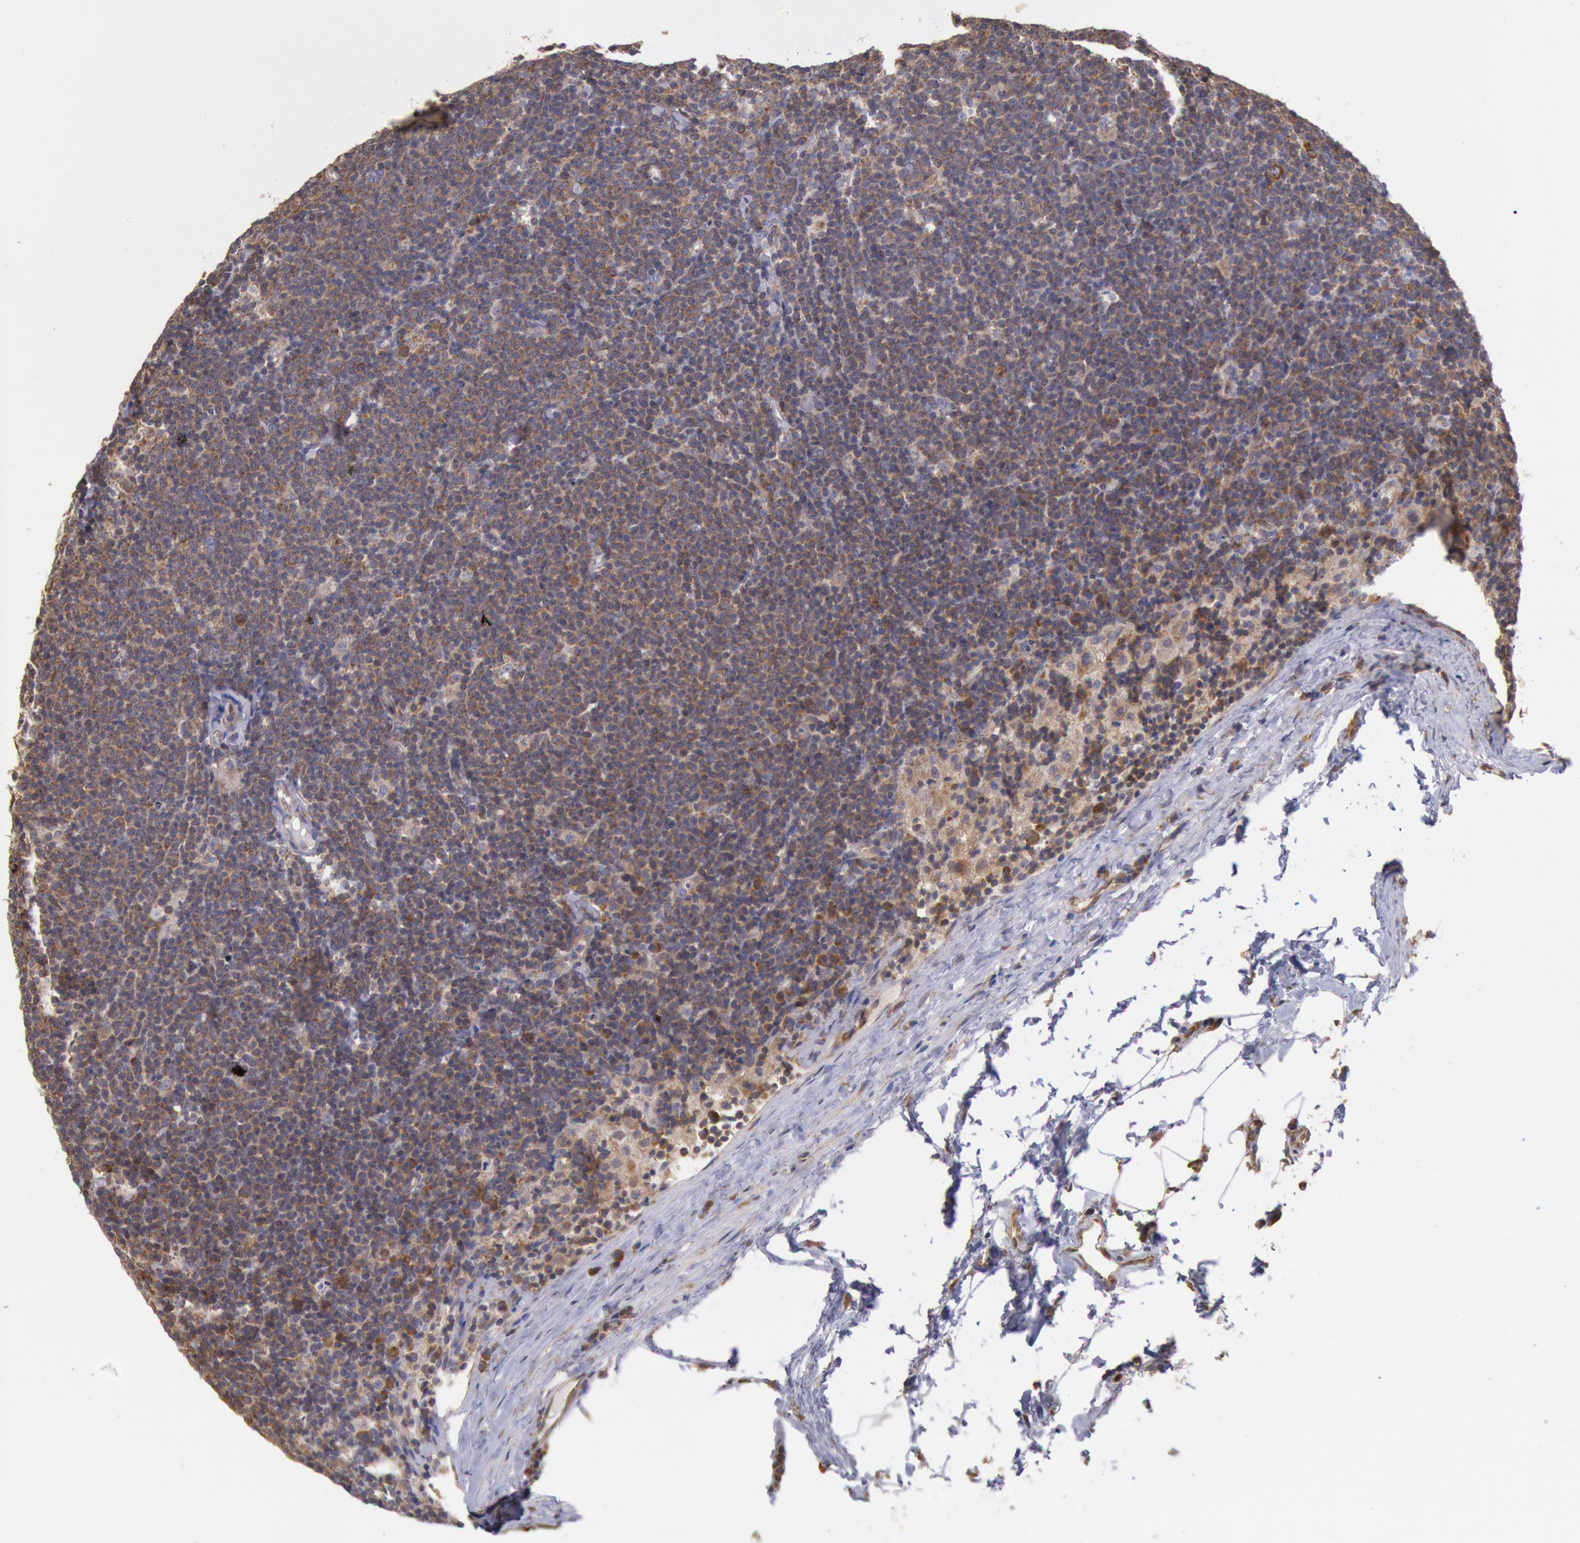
{"staining": {"intensity": "weak", "quantity": ">75%", "location": "cytoplasmic/membranous"}, "tissue": "lymphoma", "cell_type": "Tumor cells", "image_type": "cancer", "snomed": [{"axis": "morphology", "description": "Malignant lymphoma, non-Hodgkin's type, Low grade"}, {"axis": "topography", "description": "Lymph node"}], "caption": "DAB immunohistochemical staining of lymphoma shows weak cytoplasmic/membranous protein staining in approximately >75% of tumor cells.", "gene": "DRG1", "patient": {"sex": "male", "age": 65}}